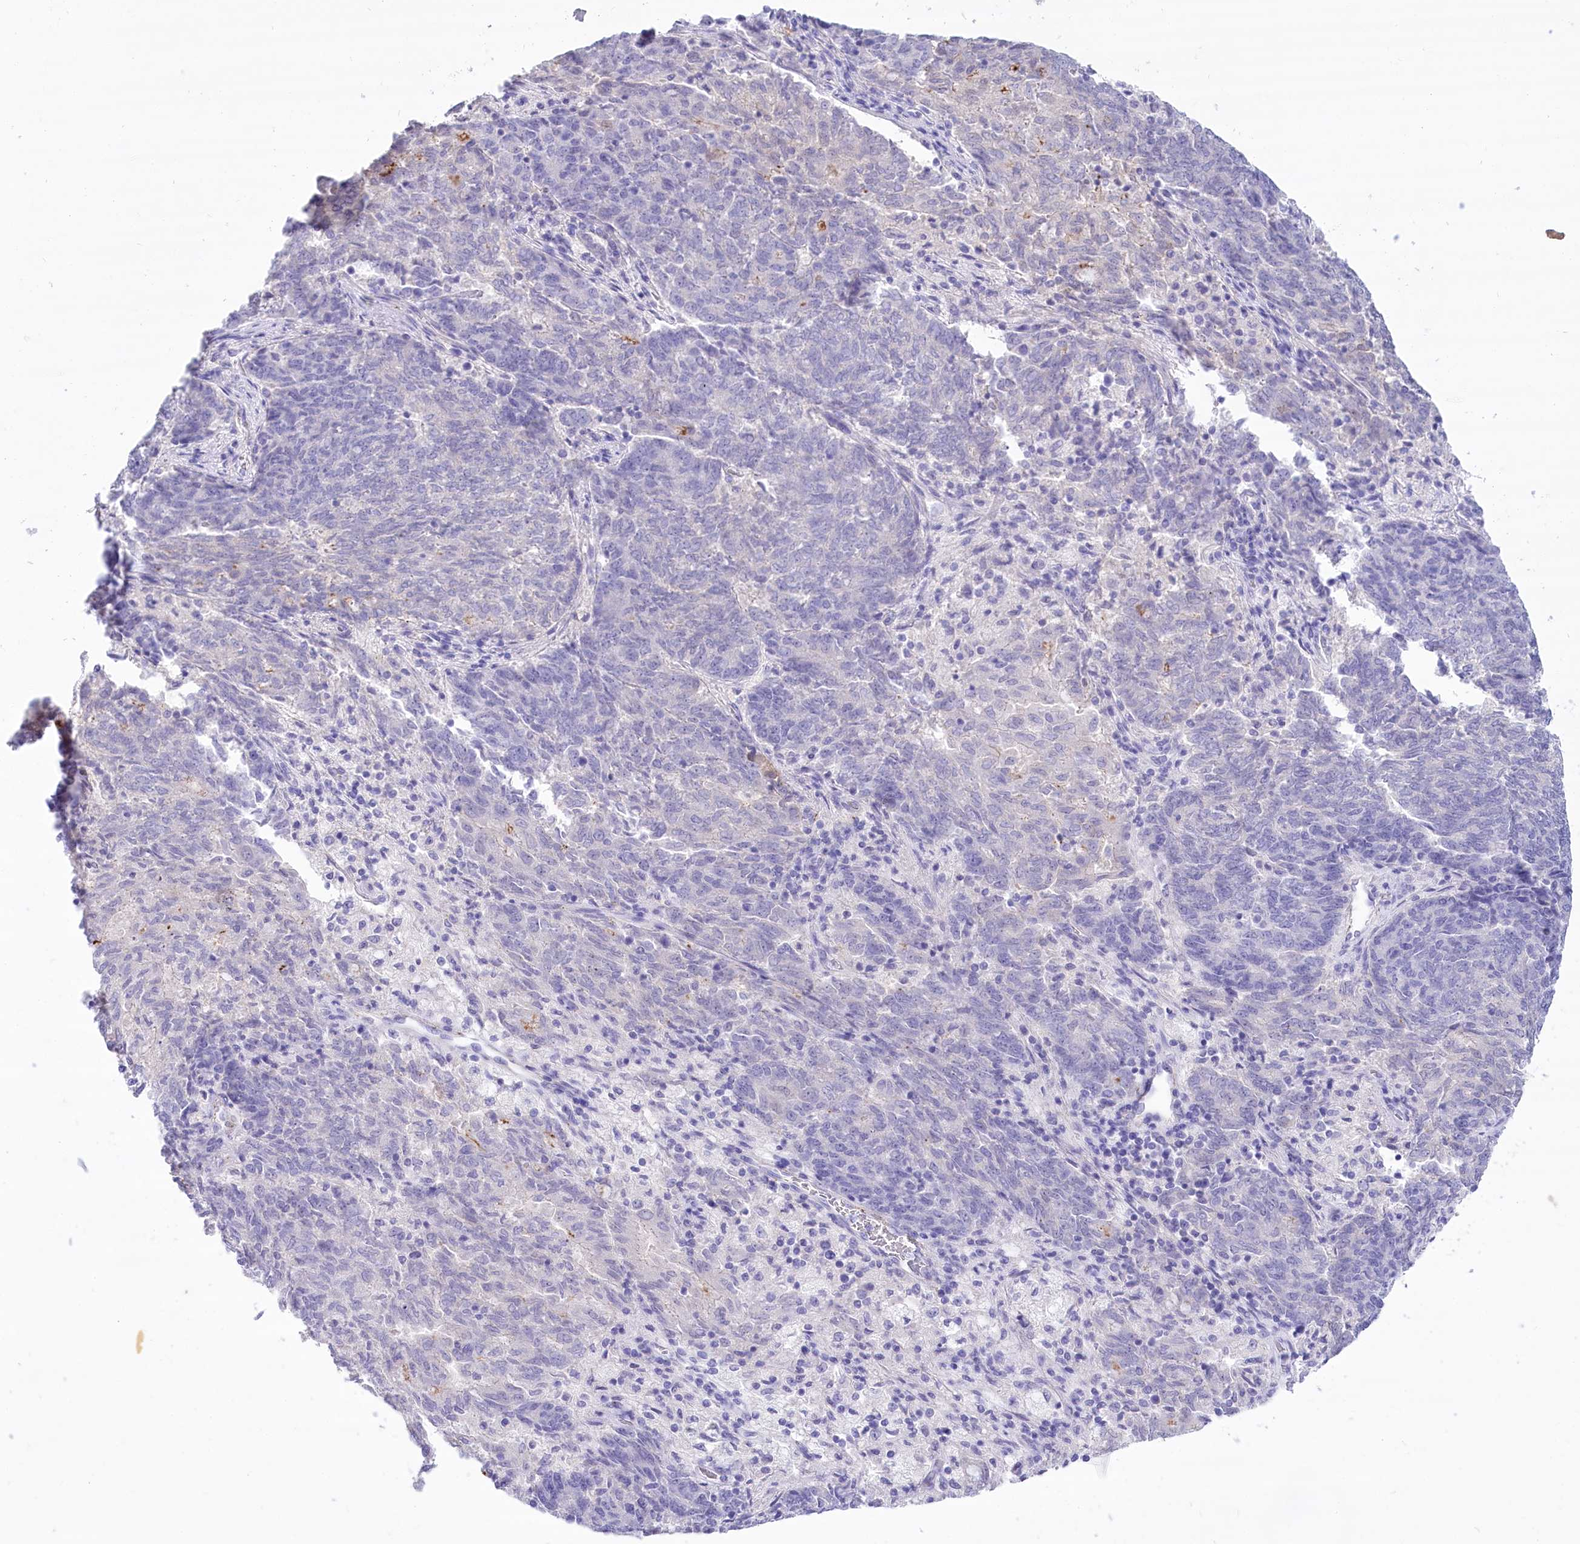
{"staining": {"intensity": "negative", "quantity": "none", "location": "none"}, "tissue": "endometrial cancer", "cell_type": "Tumor cells", "image_type": "cancer", "snomed": [{"axis": "morphology", "description": "Adenocarcinoma, NOS"}, {"axis": "topography", "description": "Endometrium"}], "caption": "Tumor cells show no significant protein expression in endometrial cancer.", "gene": "PBLD", "patient": {"sex": "female", "age": 80}}